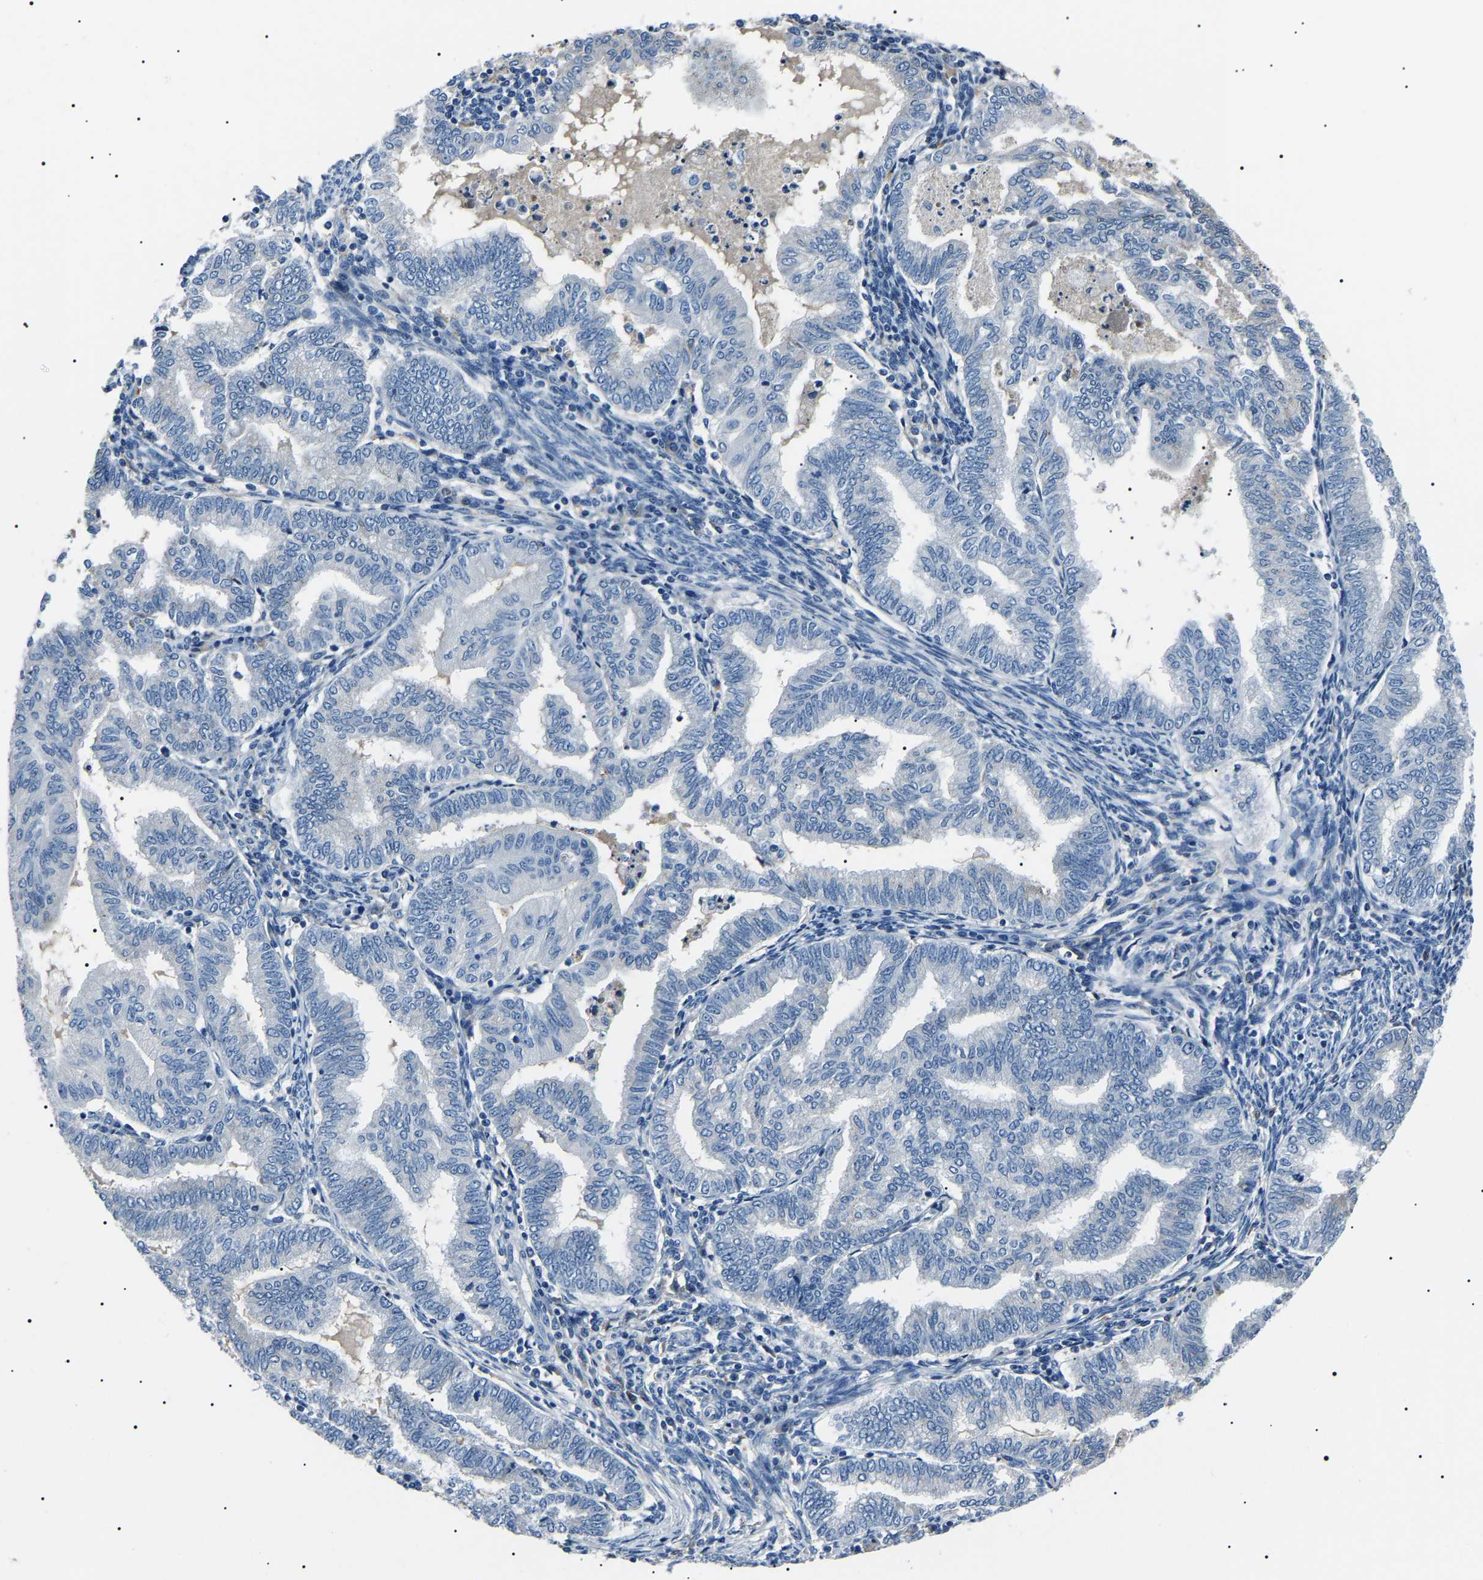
{"staining": {"intensity": "negative", "quantity": "none", "location": "none"}, "tissue": "endometrial cancer", "cell_type": "Tumor cells", "image_type": "cancer", "snomed": [{"axis": "morphology", "description": "Polyp, NOS"}, {"axis": "morphology", "description": "Adenocarcinoma, NOS"}, {"axis": "morphology", "description": "Adenoma, NOS"}, {"axis": "topography", "description": "Endometrium"}], "caption": "The histopathology image reveals no staining of tumor cells in endometrial cancer (adenocarcinoma).", "gene": "KLK15", "patient": {"sex": "female", "age": 79}}